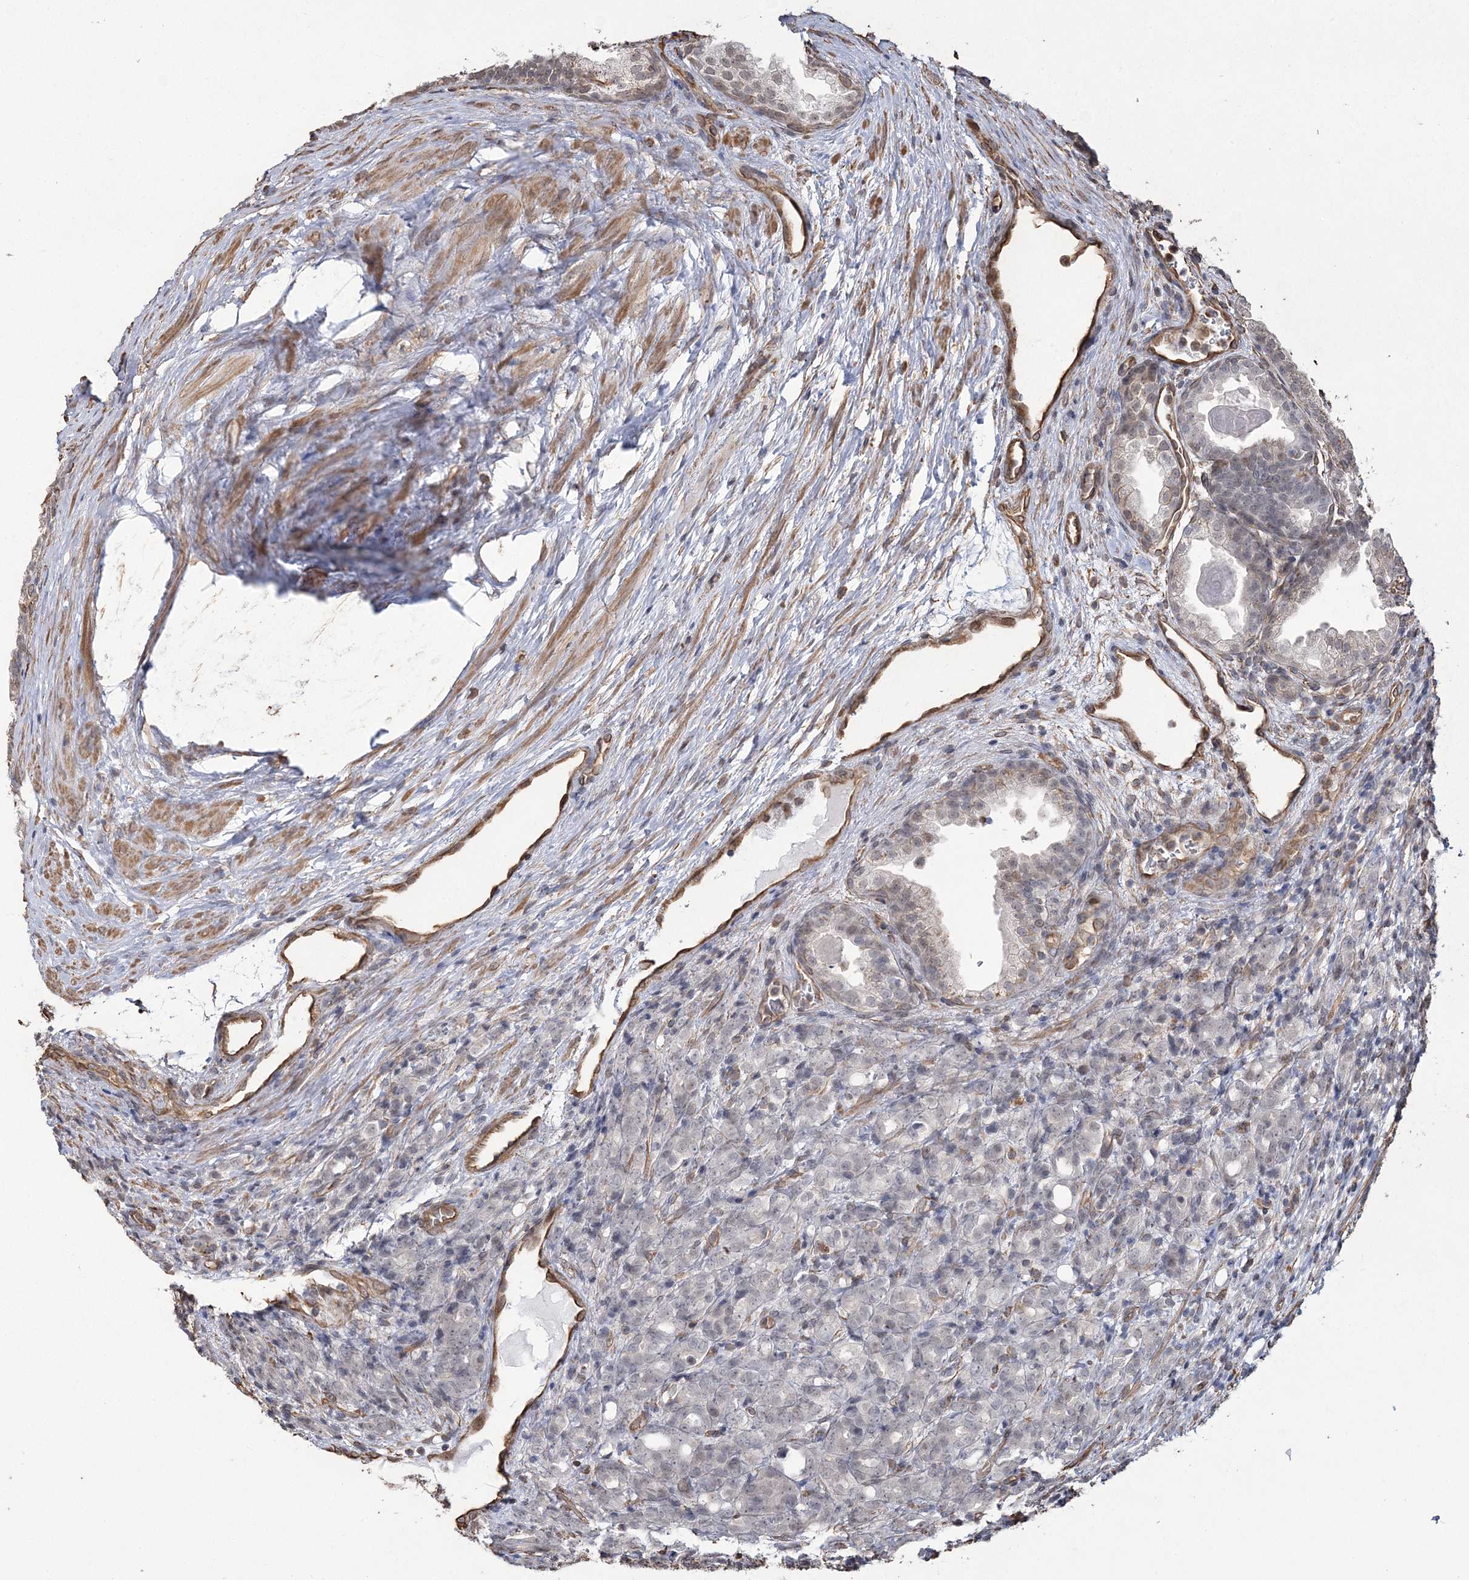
{"staining": {"intensity": "negative", "quantity": "none", "location": "none"}, "tissue": "prostate cancer", "cell_type": "Tumor cells", "image_type": "cancer", "snomed": [{"axis": "morphology", "description": "Adenocarcinoma, High grade"}, {"axis": "topography", "description": "Prostate"}], "caption": "Immunohistochemistry (IHC) micrograph of human prostate cancer stained for a protein (brown), which shows no staining in tumor cells.", "gene": "ATP11B", "patient": {"sex": "male", "age": 62}}